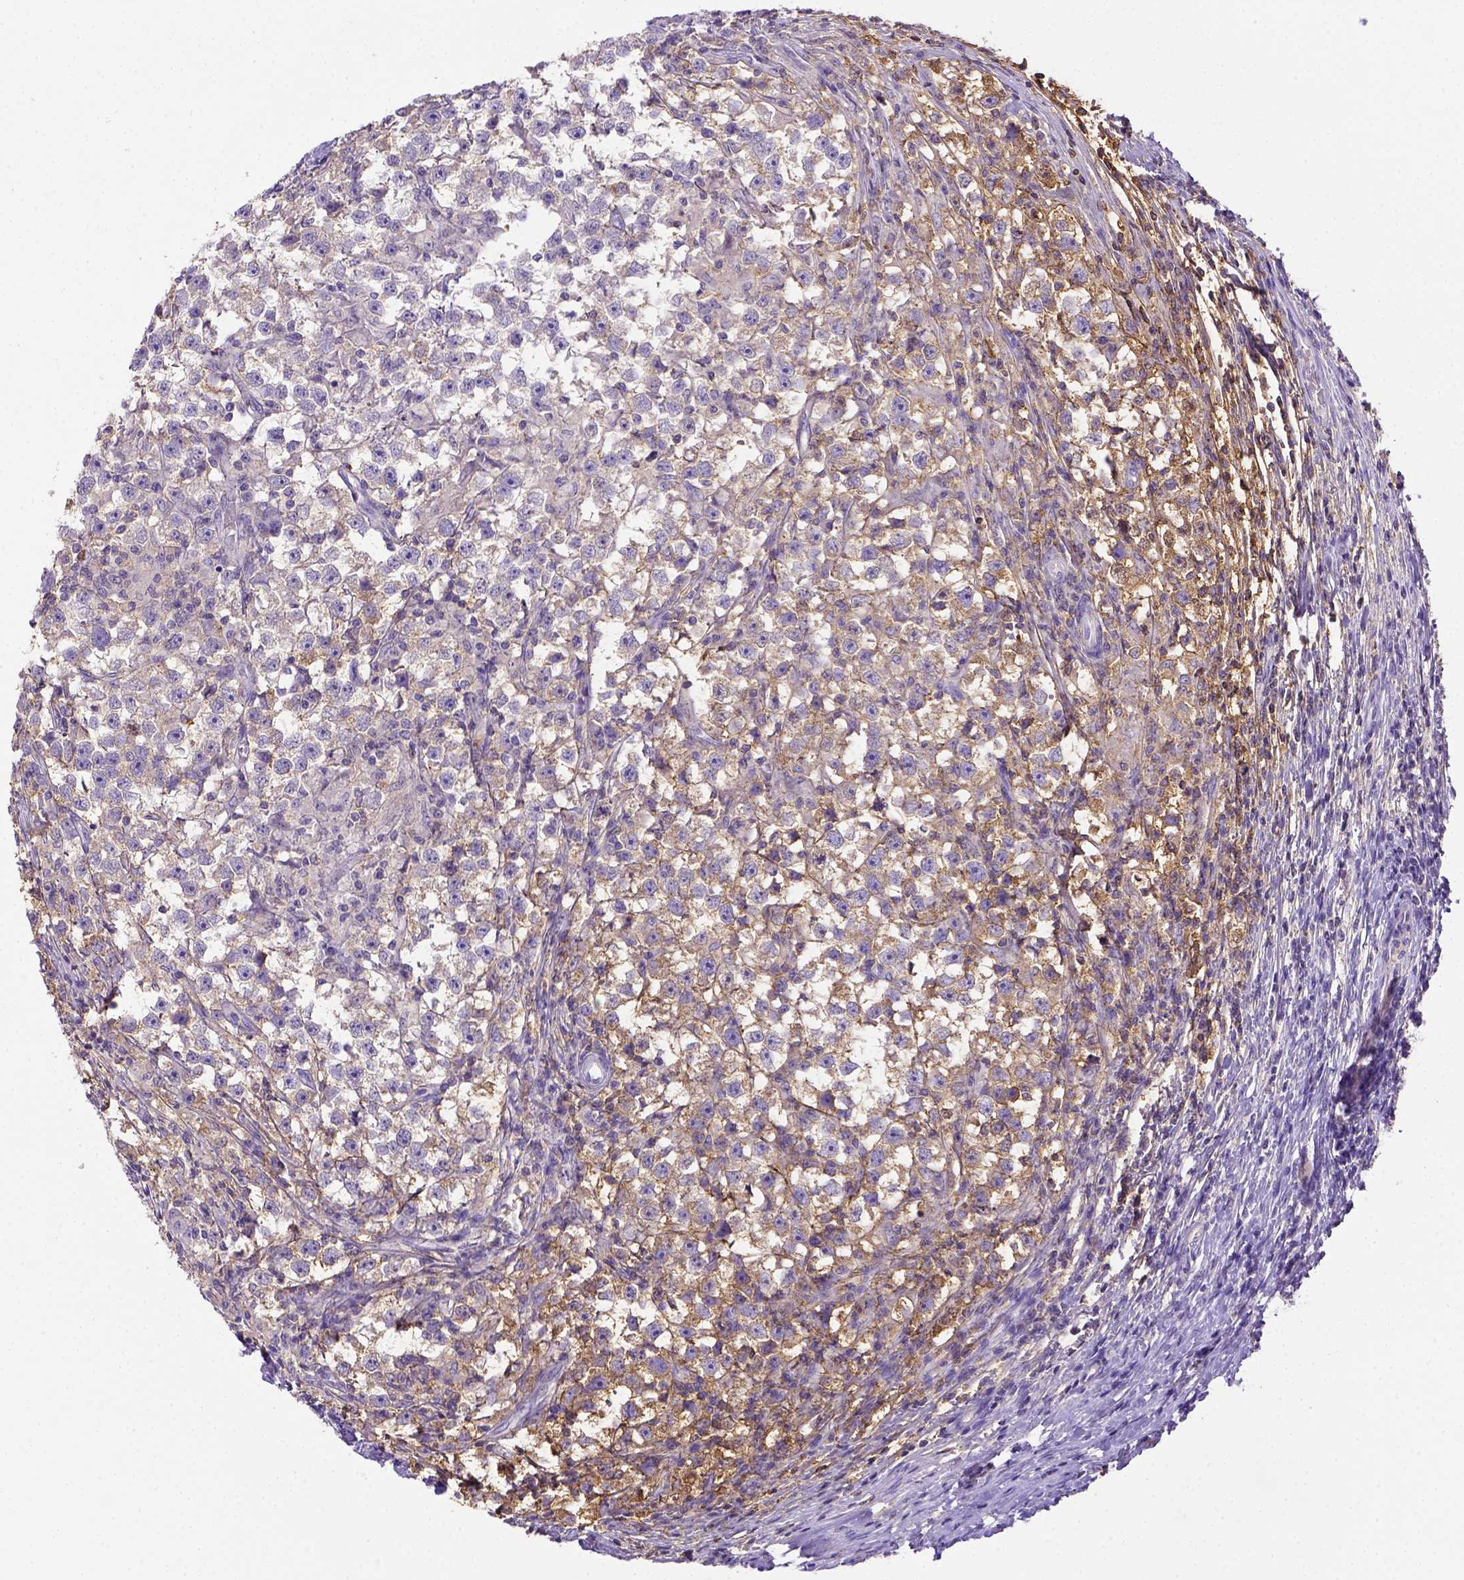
{"staining": {"intensity": "moderate", "quantity": "<25%", "location": "cytoplasmic/membranous"}, "tissue": "testis cancer", "cell_type": "Tumor cells", "image_type": "cancer", "snomed": [{"axis": "morphology", "description": "Seminoma, NOS"}, {"axis": "topography", "description": "Testis"}], "caption": "Testis cancer stained with DAB (3,3'-diaminobenzidine) immunohistochemistry demonstrates low levels of moderate cytoplasmic/membranous expression in about <25% of tumor cells.", "gene": "B3GAT1", "patient": {"sex": "male", "age": 33}}